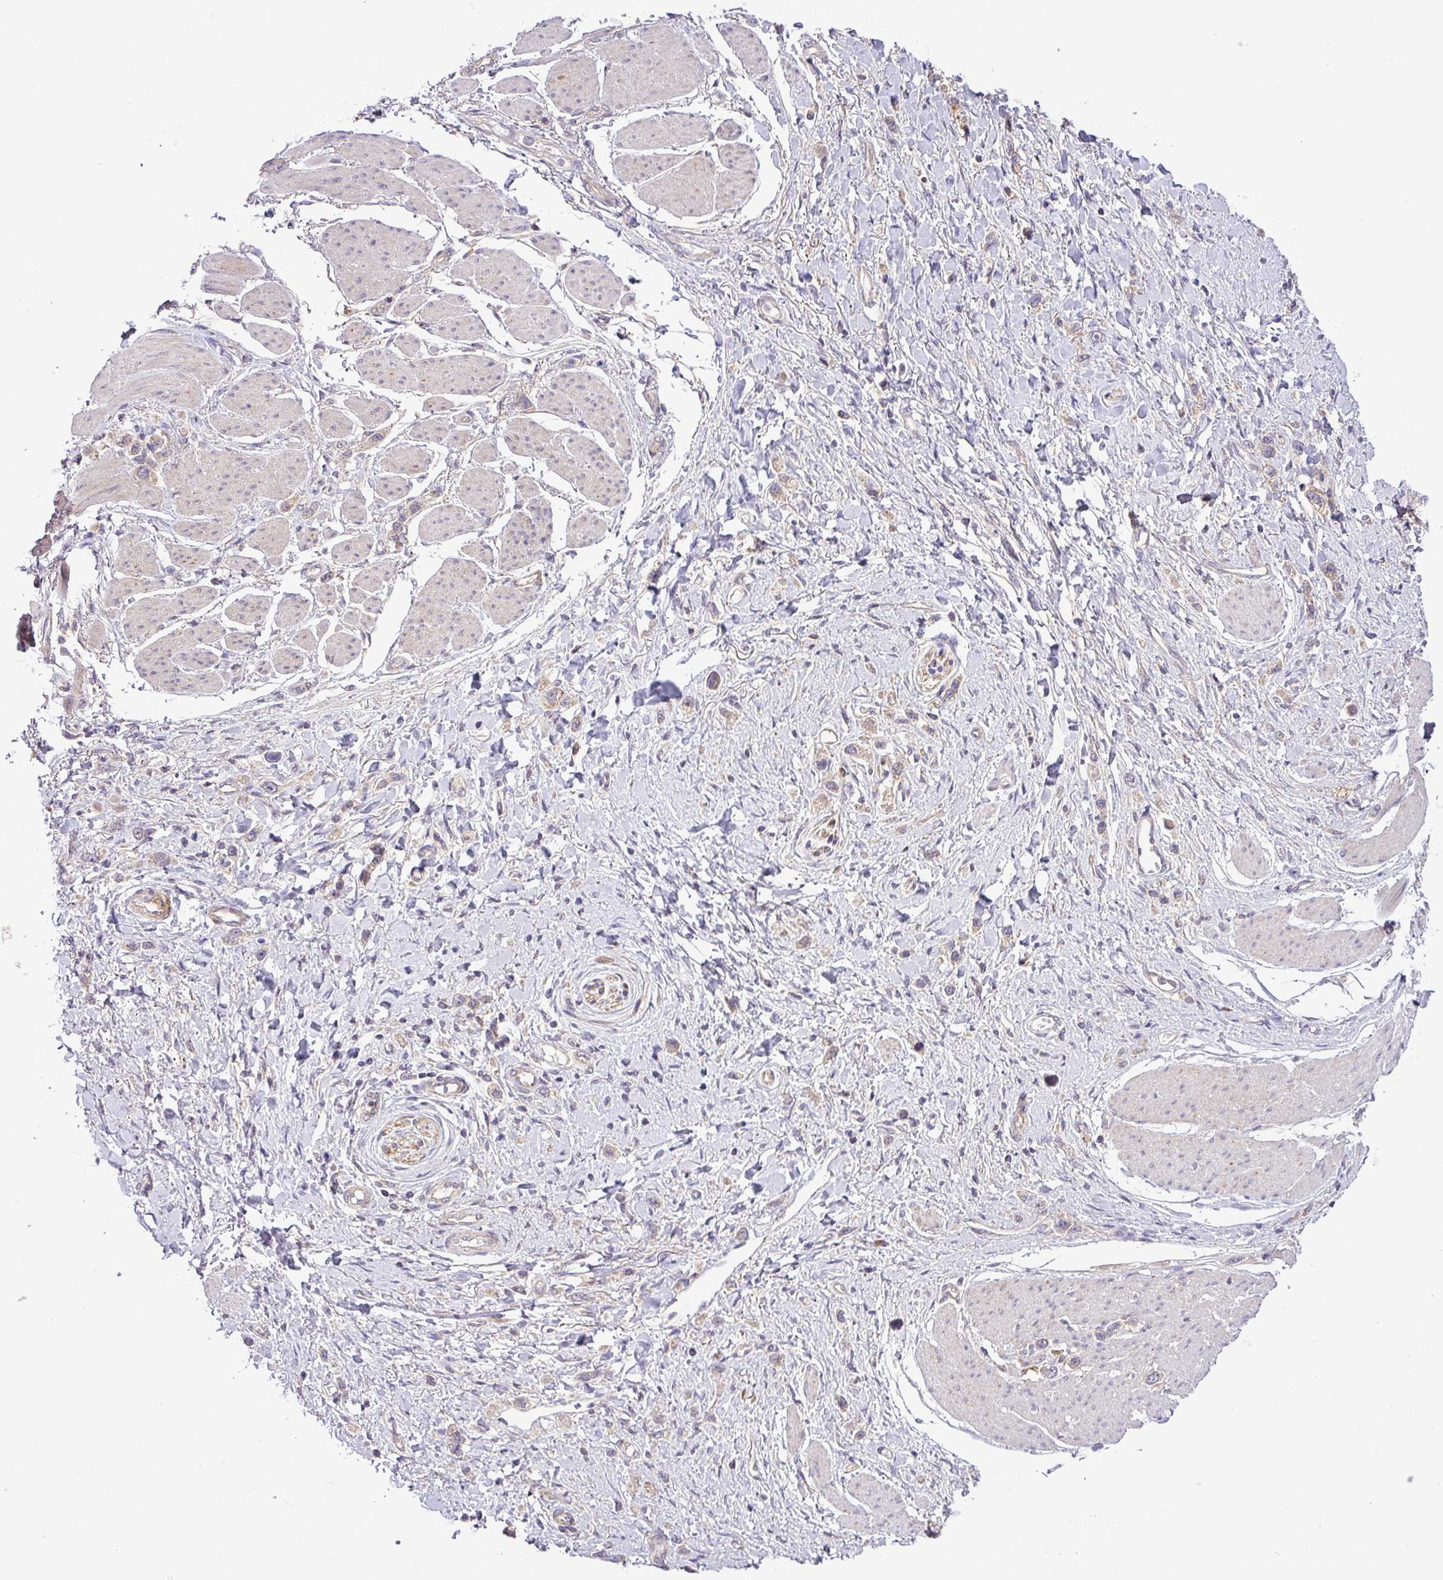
{"staining": {"intensity": "weak", "quantity": "25%-75%", "location": "cytoplasmic/membranous"}, "tissue": "stomach cancer", "cell_type": "Tumor cells", "image_type": "cancer", "snomed": [{"axis": "morphology", "description": "Adenocarcinoma, NOS"}, {"axis": "topography", "description": "Stomach"}], "caption": "Protein staining exhibits weak cytoplasmic/membranous positivity in approximately 25%-75% of tumor cells in stomach cancer. Nuclei are stained in blue.", "gene": "XIAP", "patient": {"sex": "female", "age": 65}}